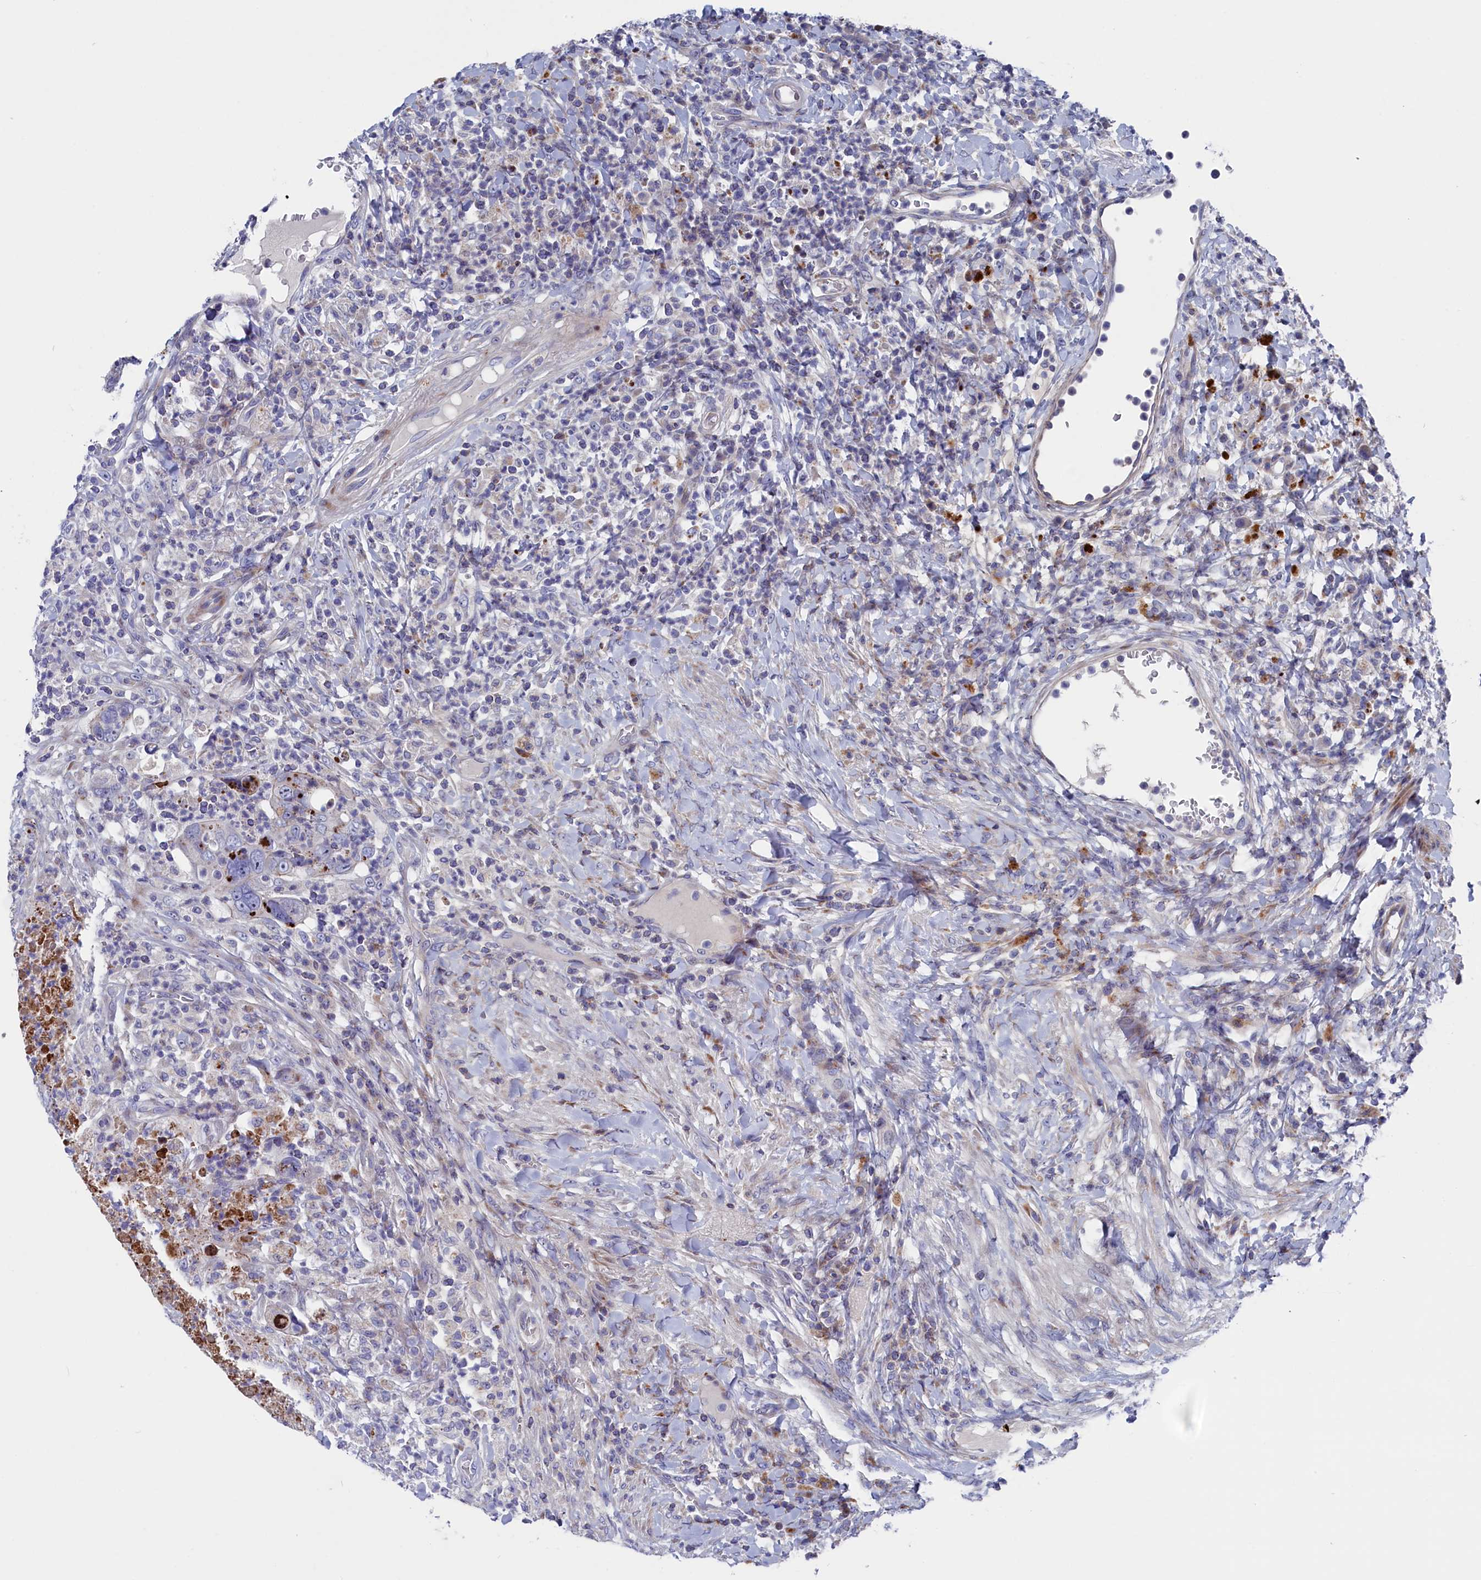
{"staining": {"intensity": "moderate", "quantity": "<25%", "location": "cytoplasmic/membranous"}, "tissue": "colorectal cancer", "cell_type": "Tumor cells", "image_type": "cancer", "snomed": [{"axis": "morphology", "description": "Adenocarcinoma, NOS"}, {"axis": "topography", "description": "Rectum"}], "caption": "This is an image of immunohistochemistry (IHC) staining of colorectal adenocarcinoma, which shows moderate staining in the cytoplasmic/membranous of tumor cells.", "gene": "NUDT7", "patient": {"sex": "male", "age": 59}}